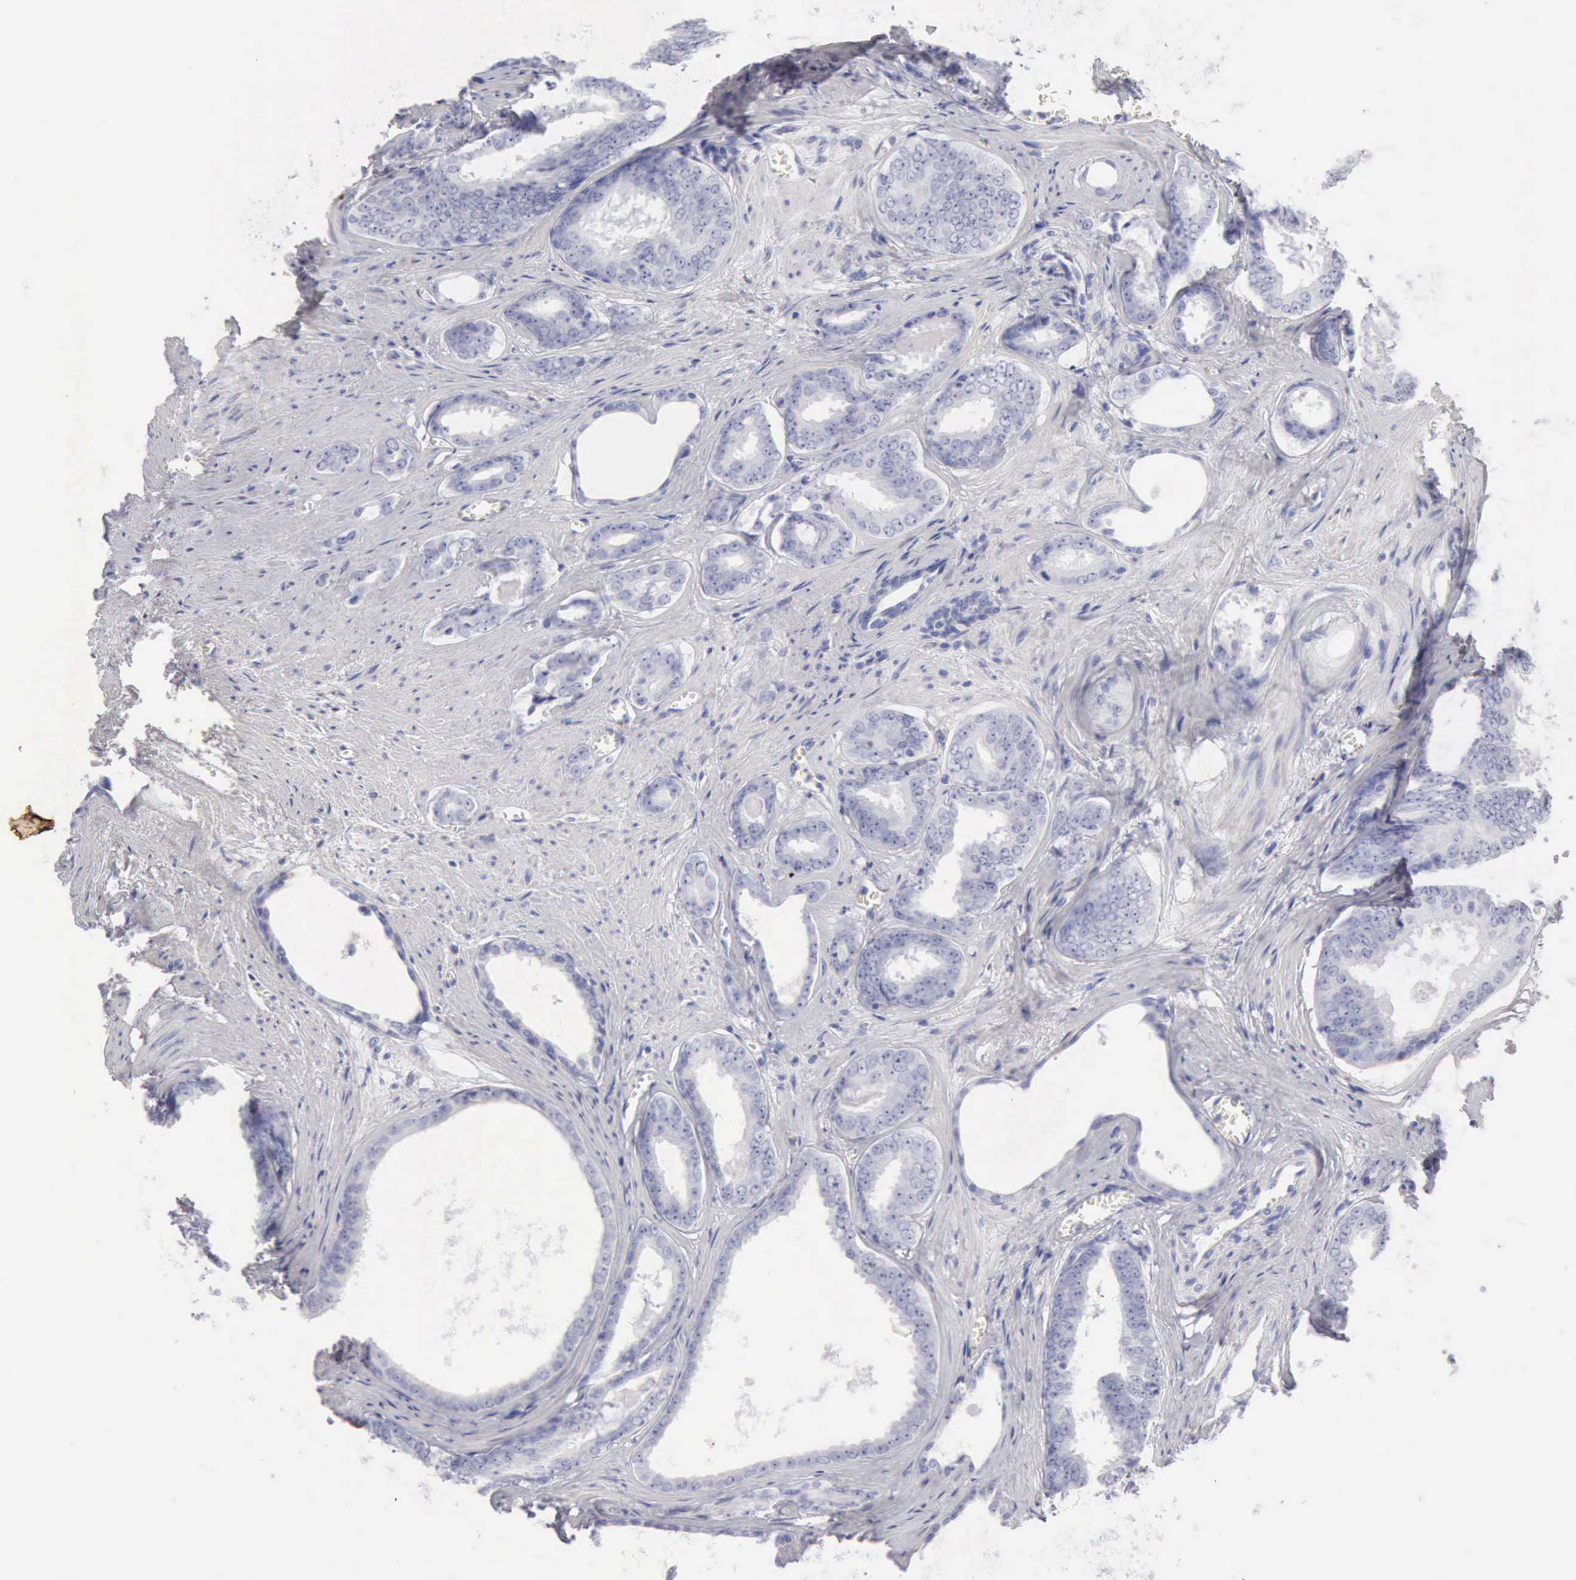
{"staining": {"intensity": "negative", "quantity": "none", "location": "none"}, "tissue": "prostate cancer", "cell_type": "Tumor cells", "image_type": "cancer", "snomed": [{"axis": "morphology", "description": "Adenocarcinoma, Medium grade"}, {"axis": "topography", "description": "Prostate"}], "caption": "Immunohistochemical staining of human adenocarcinoma (medium-grade) (prostate) shows no significant staining in tumor cells.", "gene": "KRT10", "patient": {"sex": "male", "age": 79}}